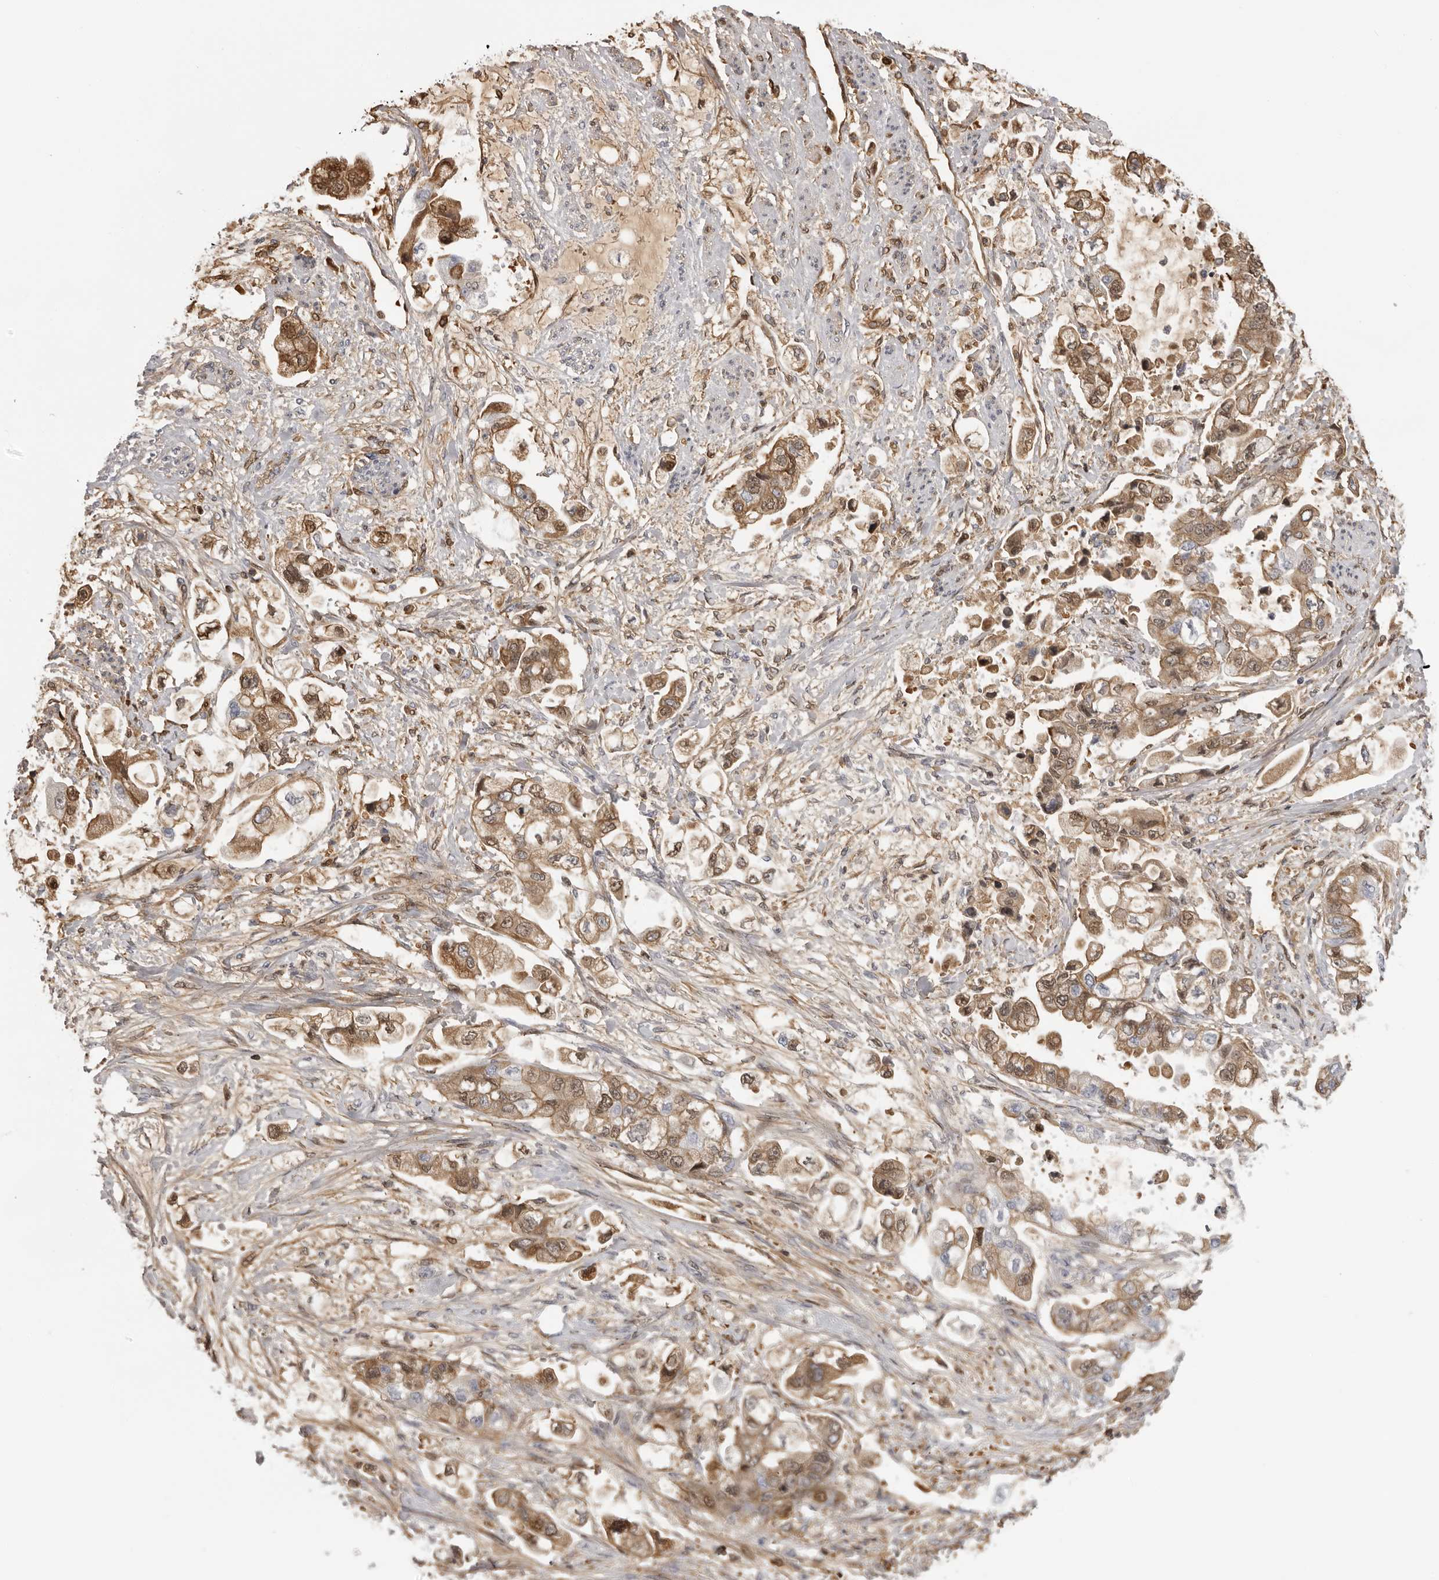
{"staining": {"intensity": "moderate", "quantity": ">75%", "location": "cytoplasmic/membranous,nuclear"}, "tissue": "stomach cancer", "cell_type": "Tumor cells", "image_type": "cancer", "snomed": [{"axis": "morphology", "description": "Adenocarcinoma, NOS"}, {"axis": "topography", "description": "Stomach"}], "caption": "Immunohistochemistry (IHC) image of neoplastic tissue: stomach cancer stained using immunohistochemistry (IHC) reveals medium levels of moderate protein expression localized specifically in the cytoplasmic/membranous and nuclear of tumor cells, appearing as a cytoplasmic/membranous and nuclear brown color.", "gene": "PLEKHF2", "patient": {"sex": "male", "age": 62}}